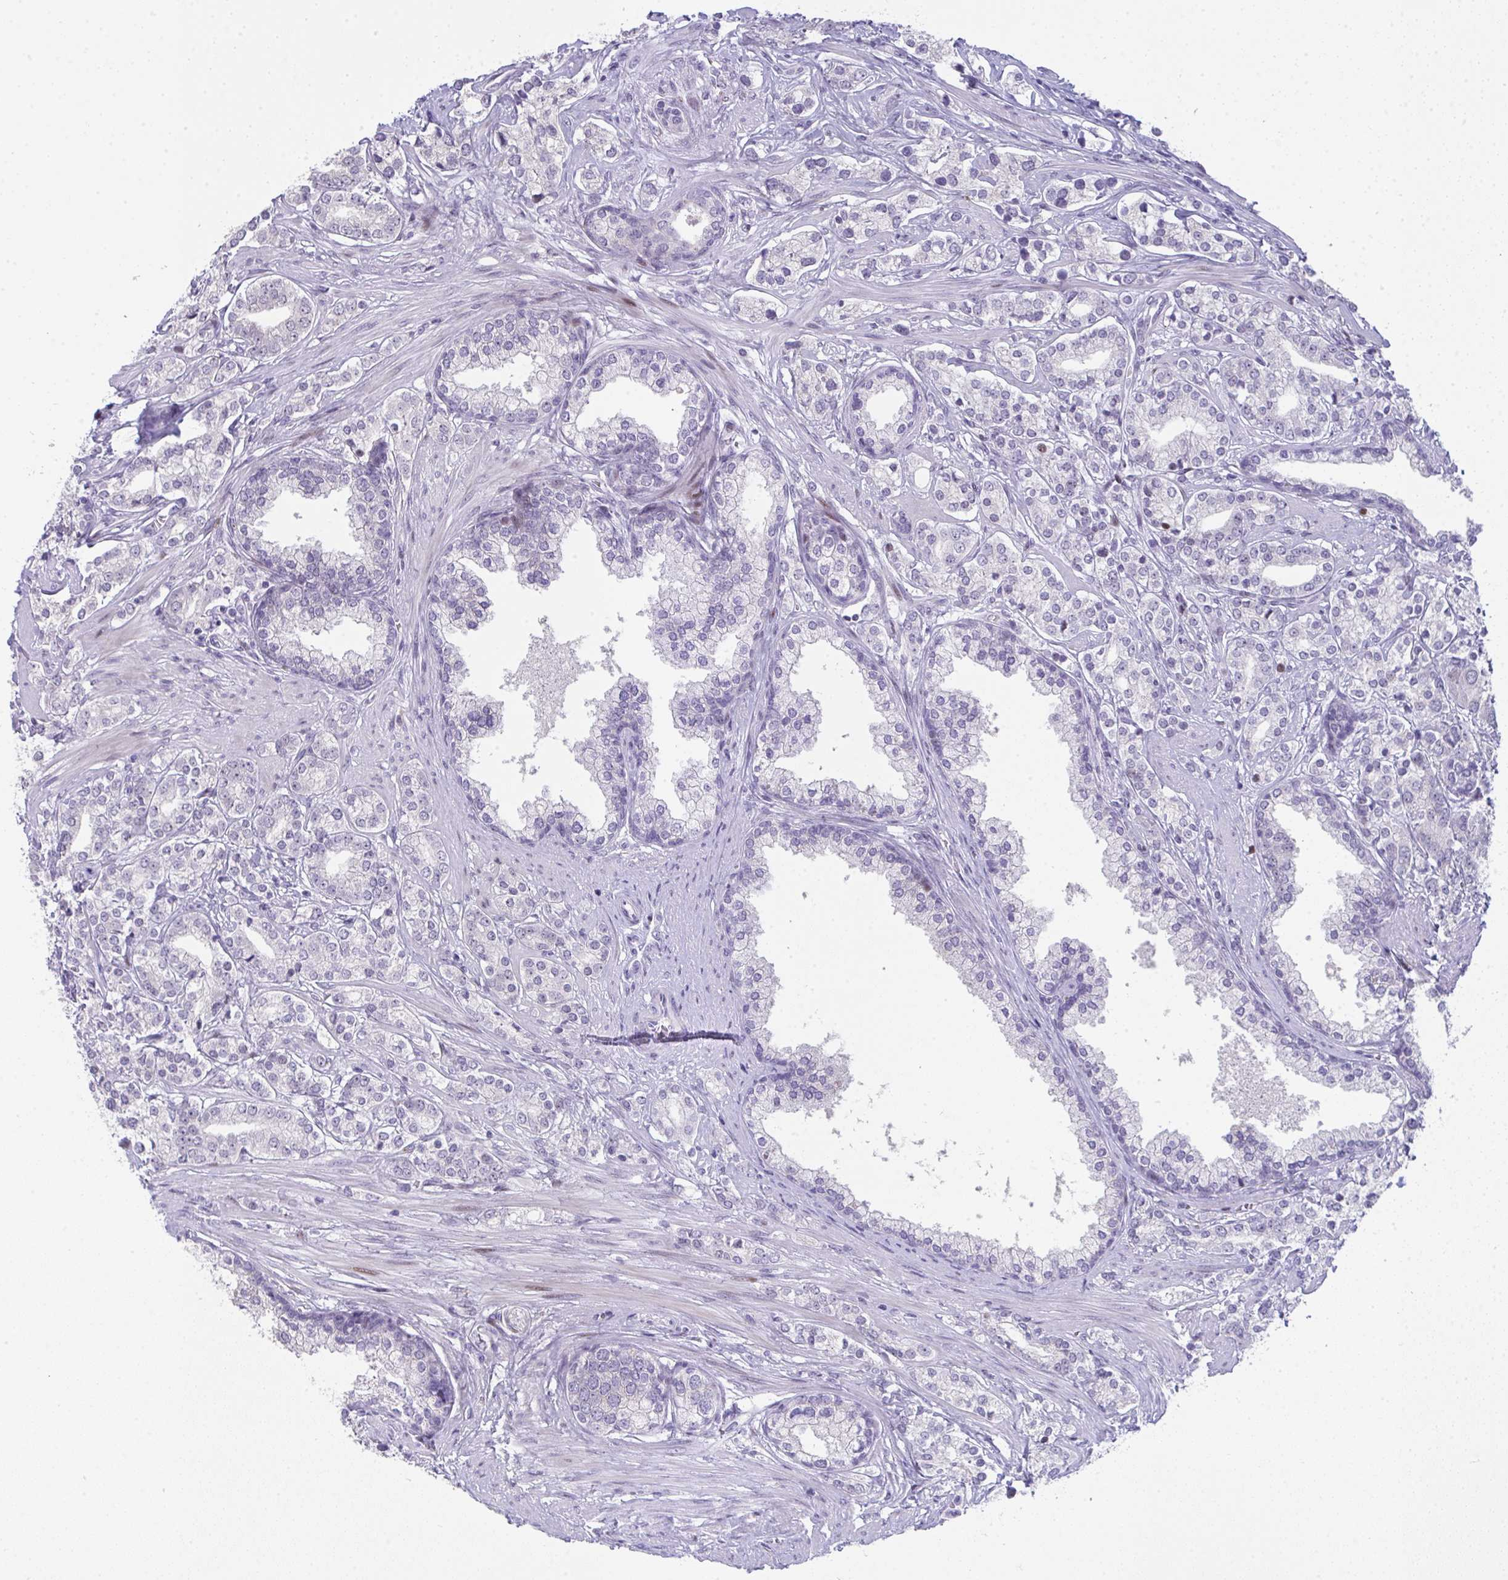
{"staining": {"intensity": "negative", "quantity": "none", "location": "none"}, "tissue": "prostate cancer", "cell_type": "Tumor cells", "image_type": "cancer", "snomed": [{"axis": "morphology", "description": "Adenocarcinoma, High grade"}, {"axis": "topography", "description": "Prostate"}], "caption": "There is no significant staining in tumor cells of adenocarcinoma (high-grade) (prostate).", "gene": "GALNT16", "patient": {"sex": "male", "age": 58}}